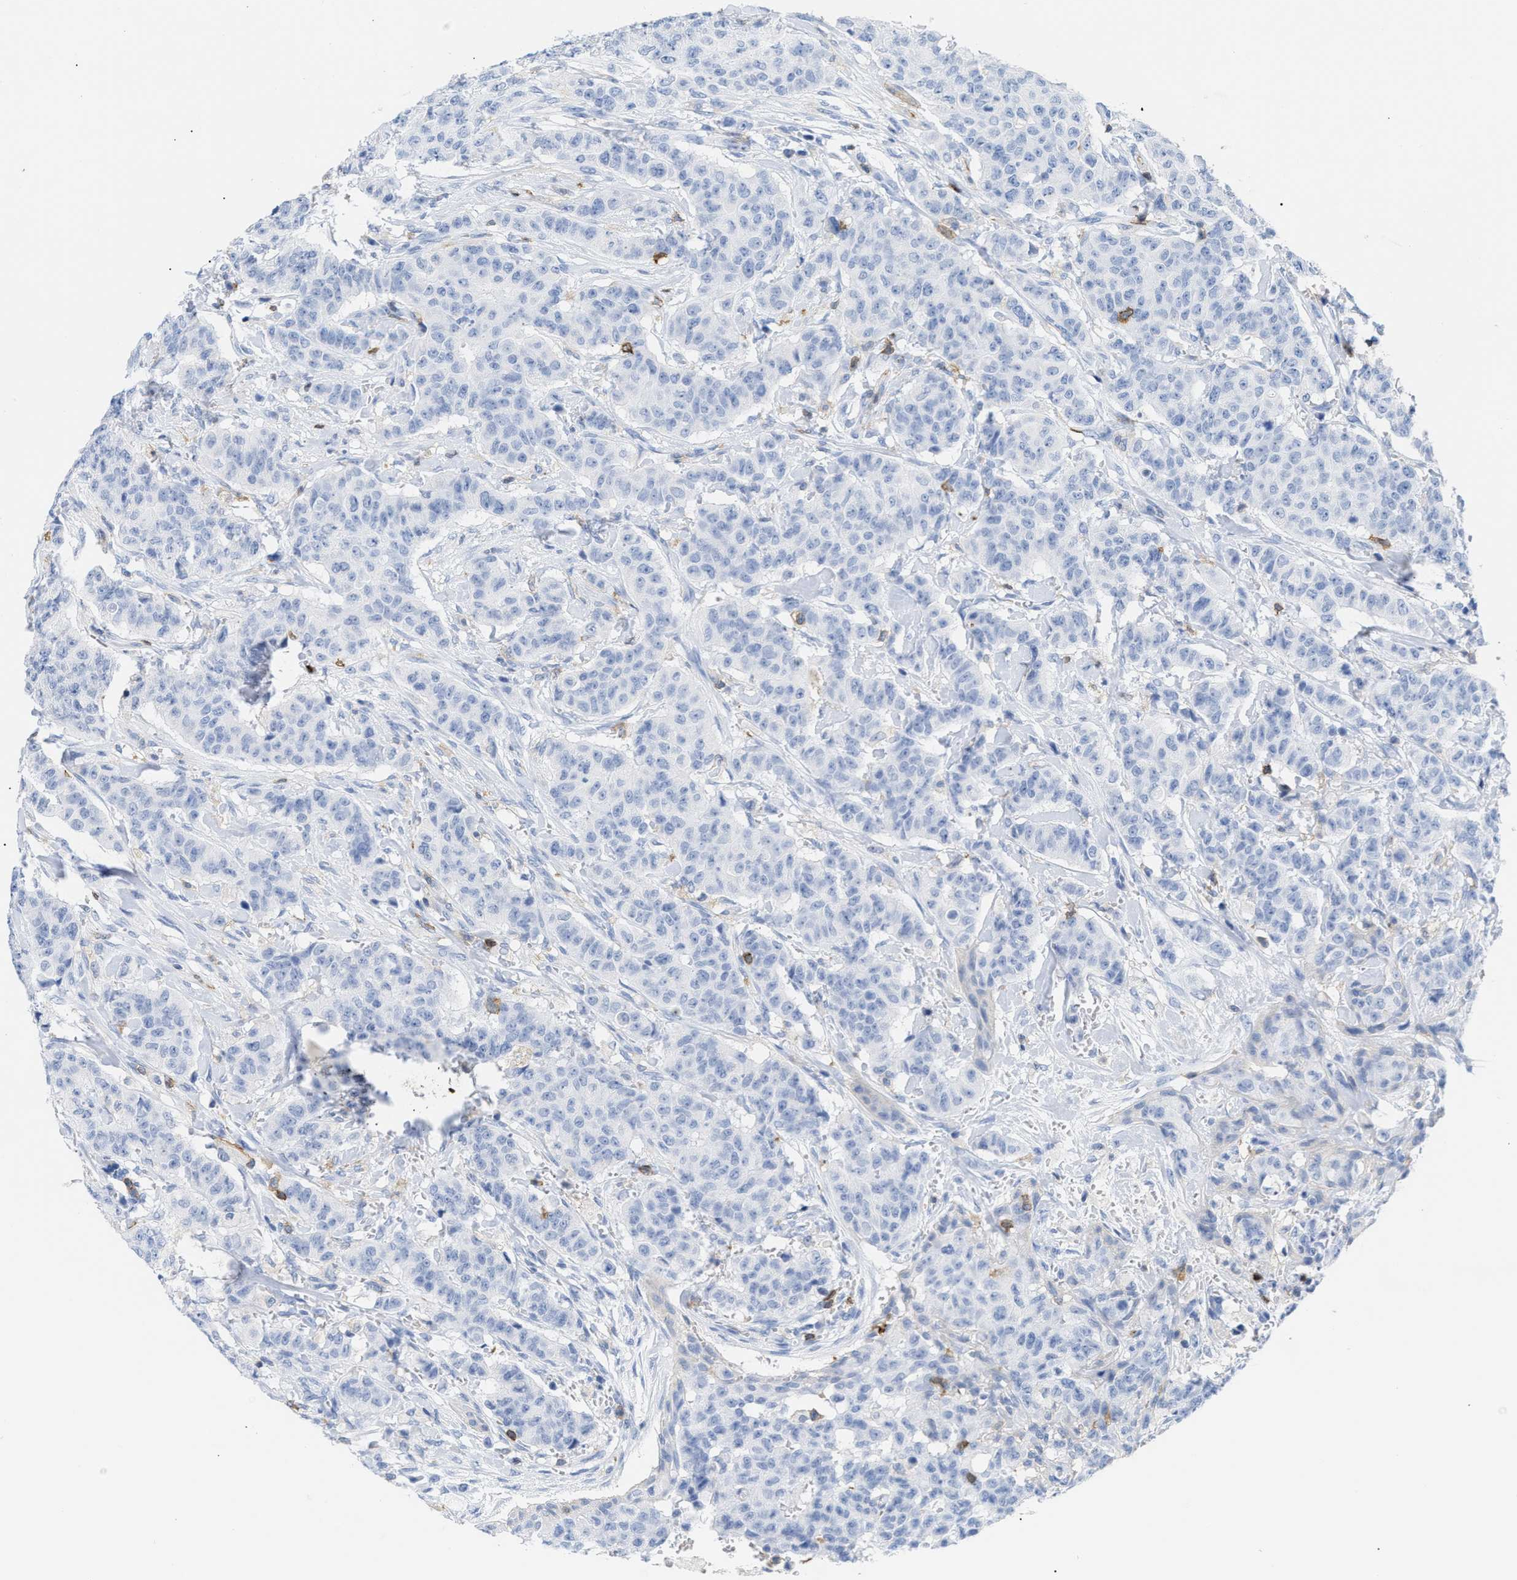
{"staining": {"intensity": "negative", "quantity": "none", "location": "none"}, "tissue": "breast cancer", "cell_type": "Tumor cells", "image_type": "cancer", "snomed": [{"axis": "morphology", "description": "Normal tissue, NOS"}, {"axis": "morphology", "description": "Duct carcinoma"}, {"axis": "topography", "description": "Breast"}], "caption": "The photomicrograph shows no significant expression in tumor cells of breast infiltrating ductal carcinoma.", "gene": "LCP1", "patient": {"sex": "female", "age": 40}}